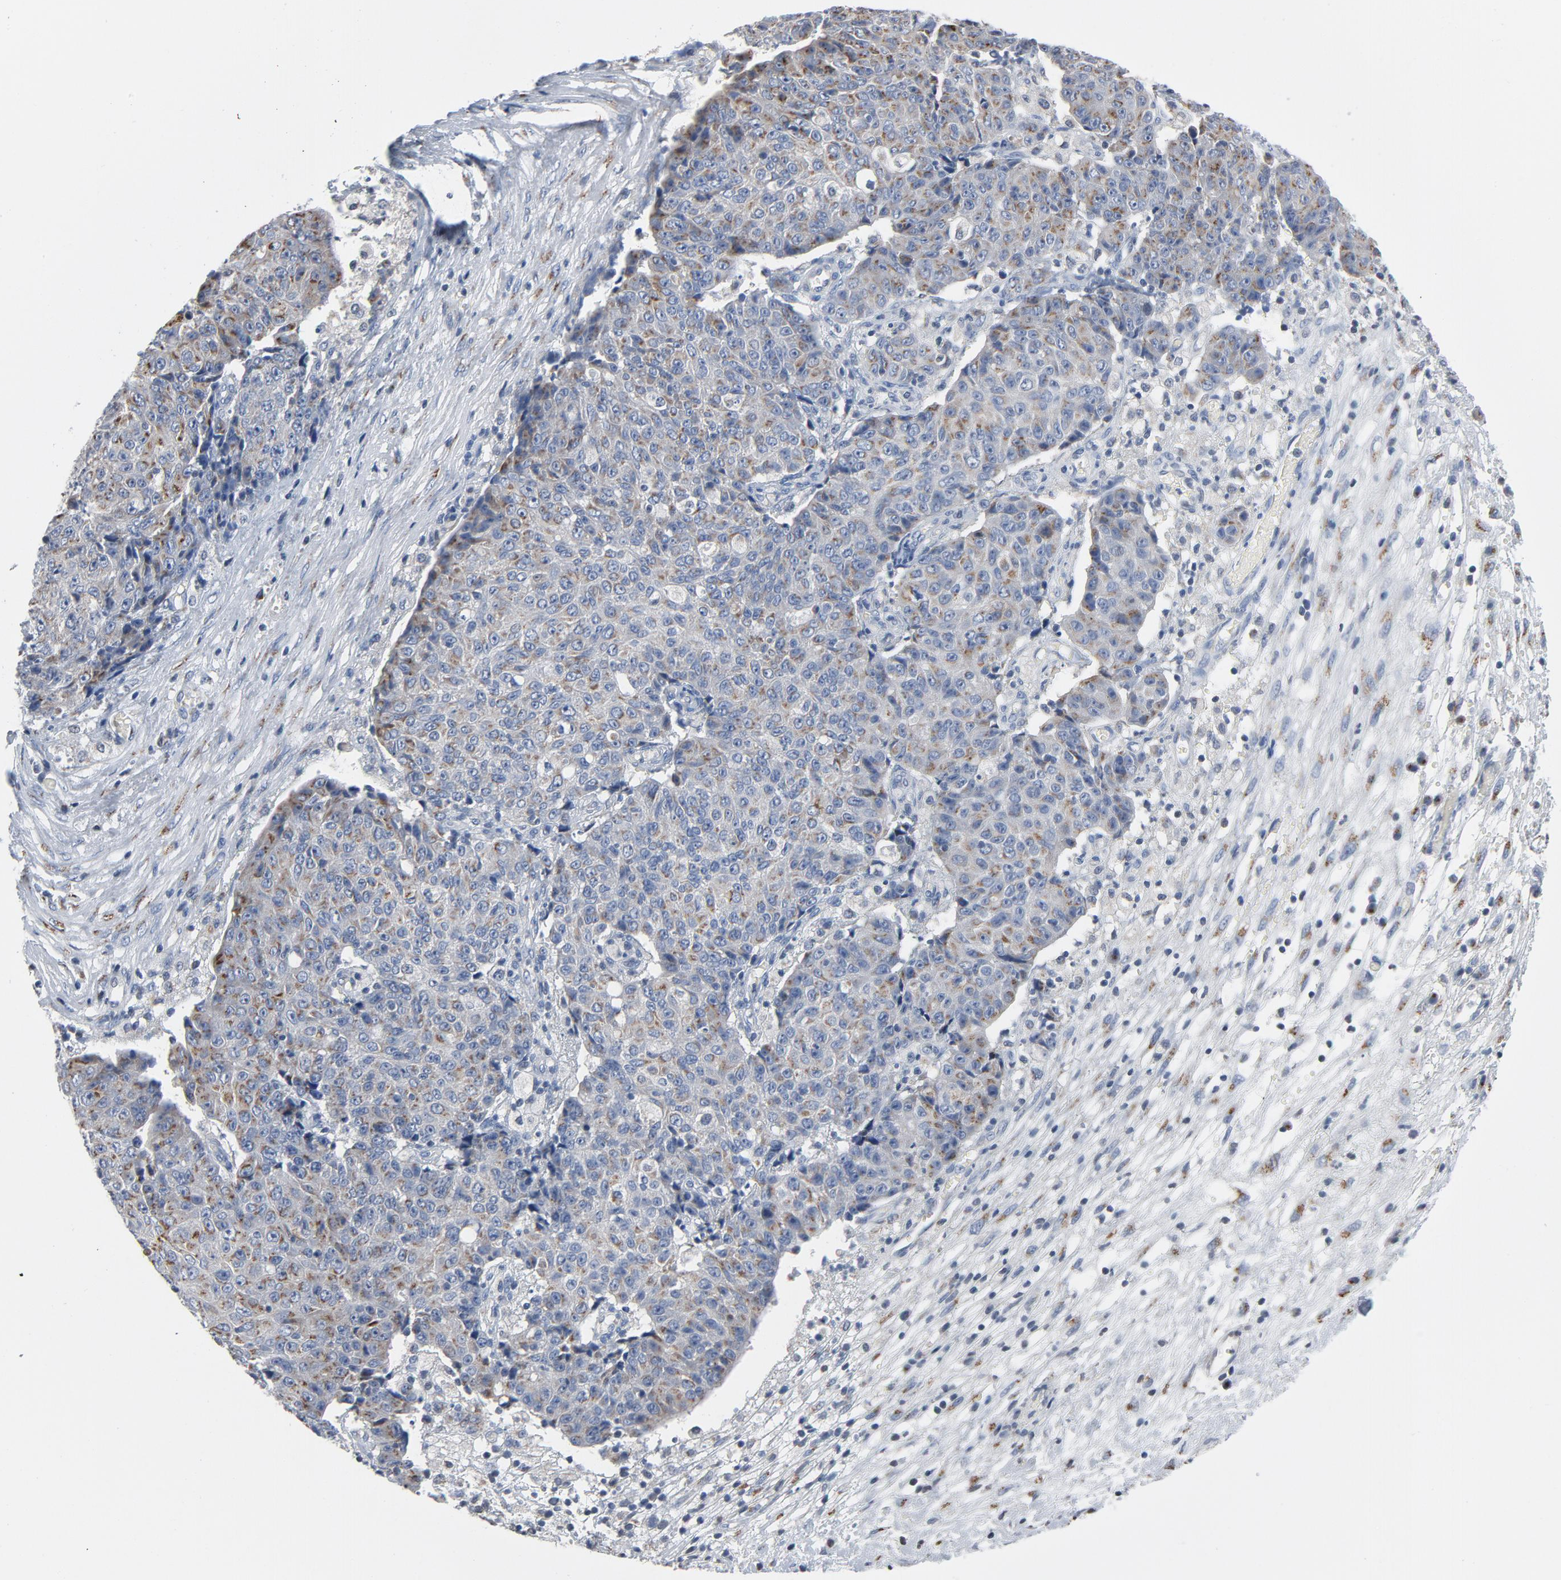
{"staining": {"intensity": "moderate", "quantity": ">75%", "location": "cytoplasmic/membranous"}, "tissue": "ovarian cancer", "cell_type": "Tumor cells", "image_type": "cancer", "snomed": [{"axis": "morphology", "description": "Carcinoma, endometroid"}, {"axis": "topography", "description": "Ovary"}], "caption": "Immunohistochemical staining of ovarian endometroid carcinoma demonstrates medium levels of moderate cytoplasmic/membranous expression in about >75% of tumor cells.", "gene": "YIPF6", "patient": {"sex": "female", "age": 42}}